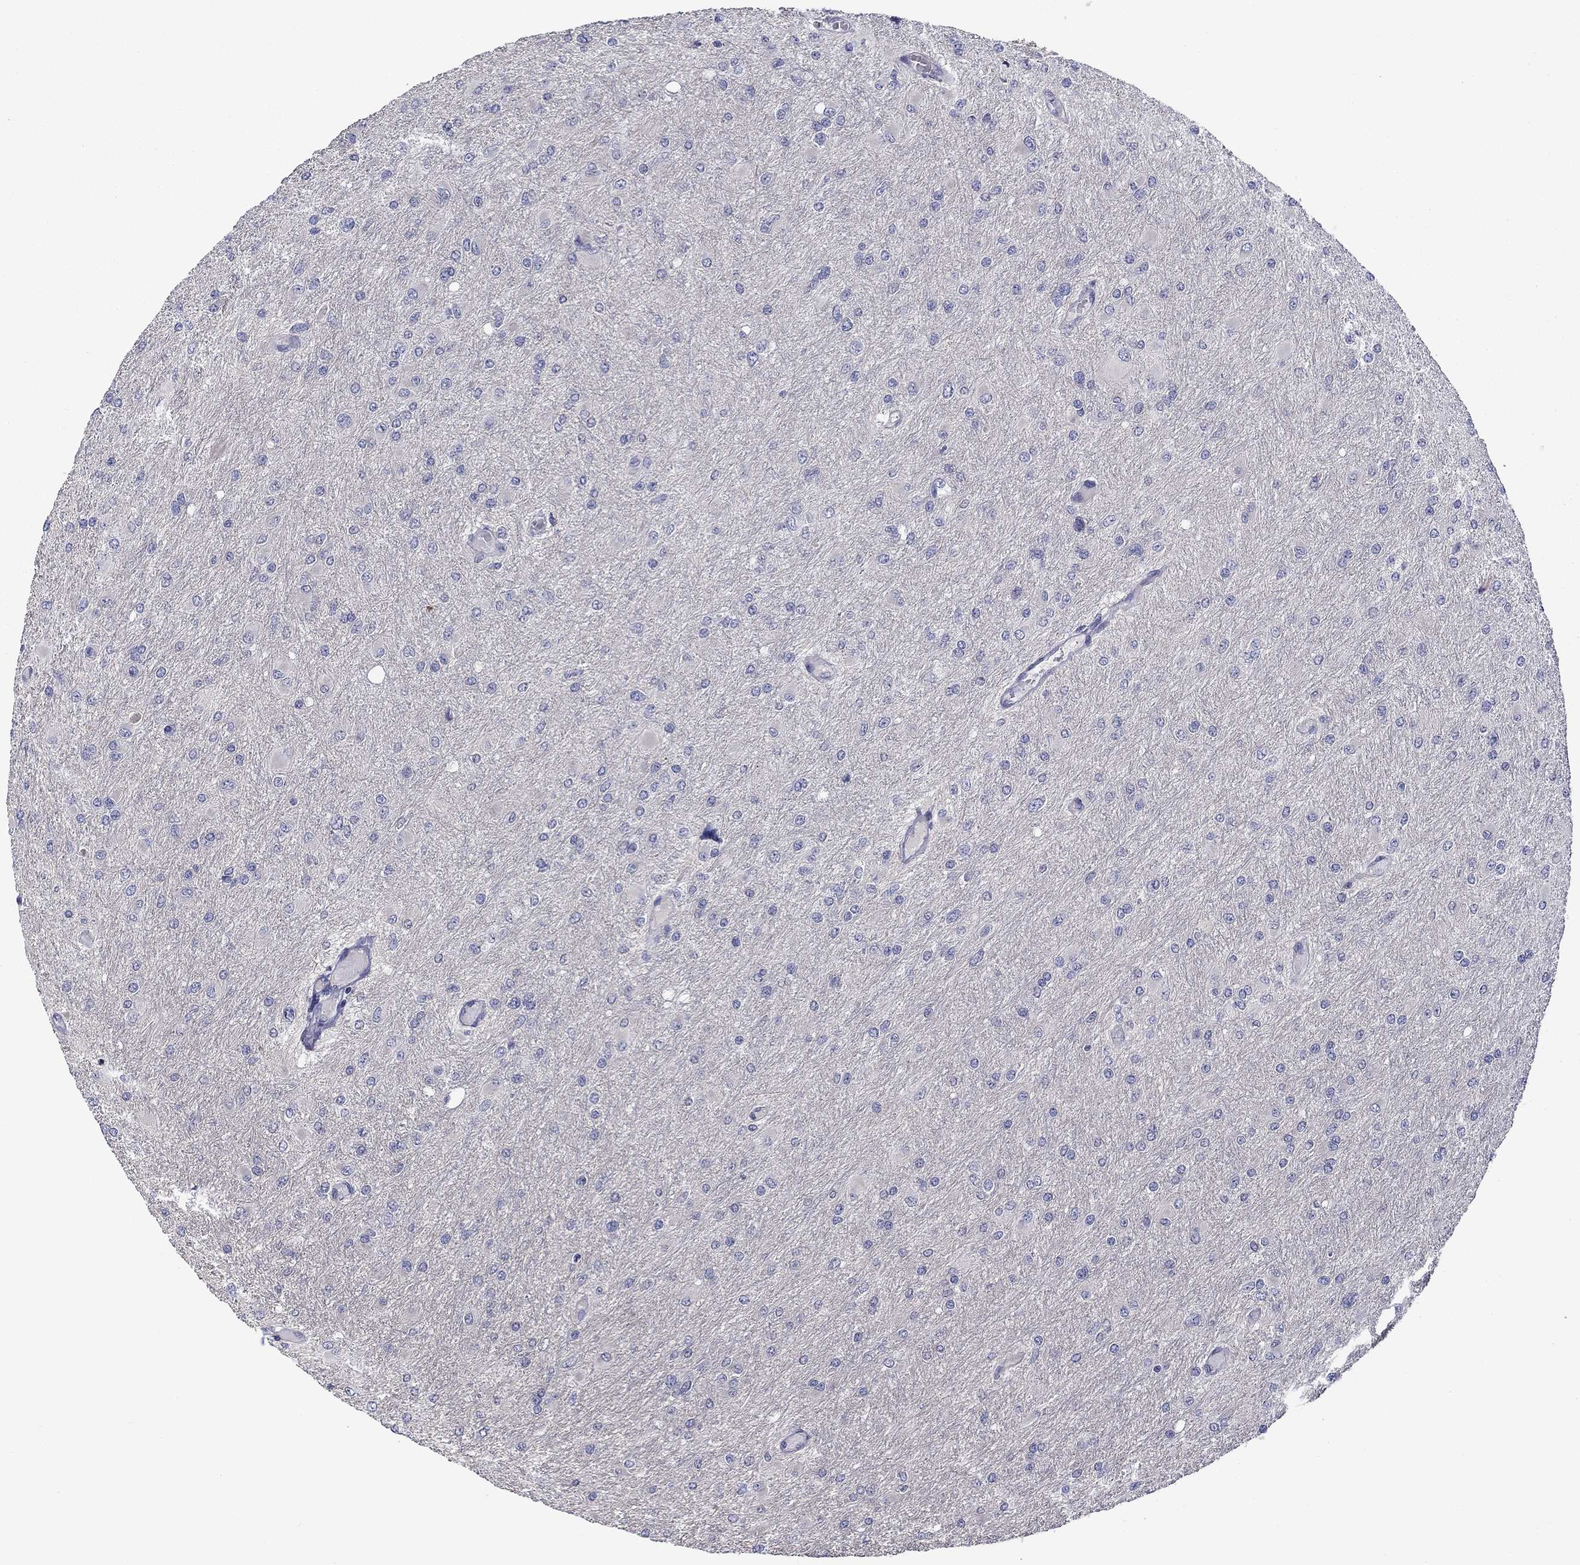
{"staining": {"intensity": "negative", "quantity": "none", "location": "none"}, "tissue": "glioma", "cell_type": "Tumor cells", "image_type": "cancer", "snomed": [{"axis": "morphology", "description": "Glioma, malignant, High grade"}, {"axis": "topography", "description": "Cerebral cortex"}], "caption": "Tumor cells show no significant staining in glioma.", "gene": "SPATA7", "patient": {"sex": "female", "age": 36}}